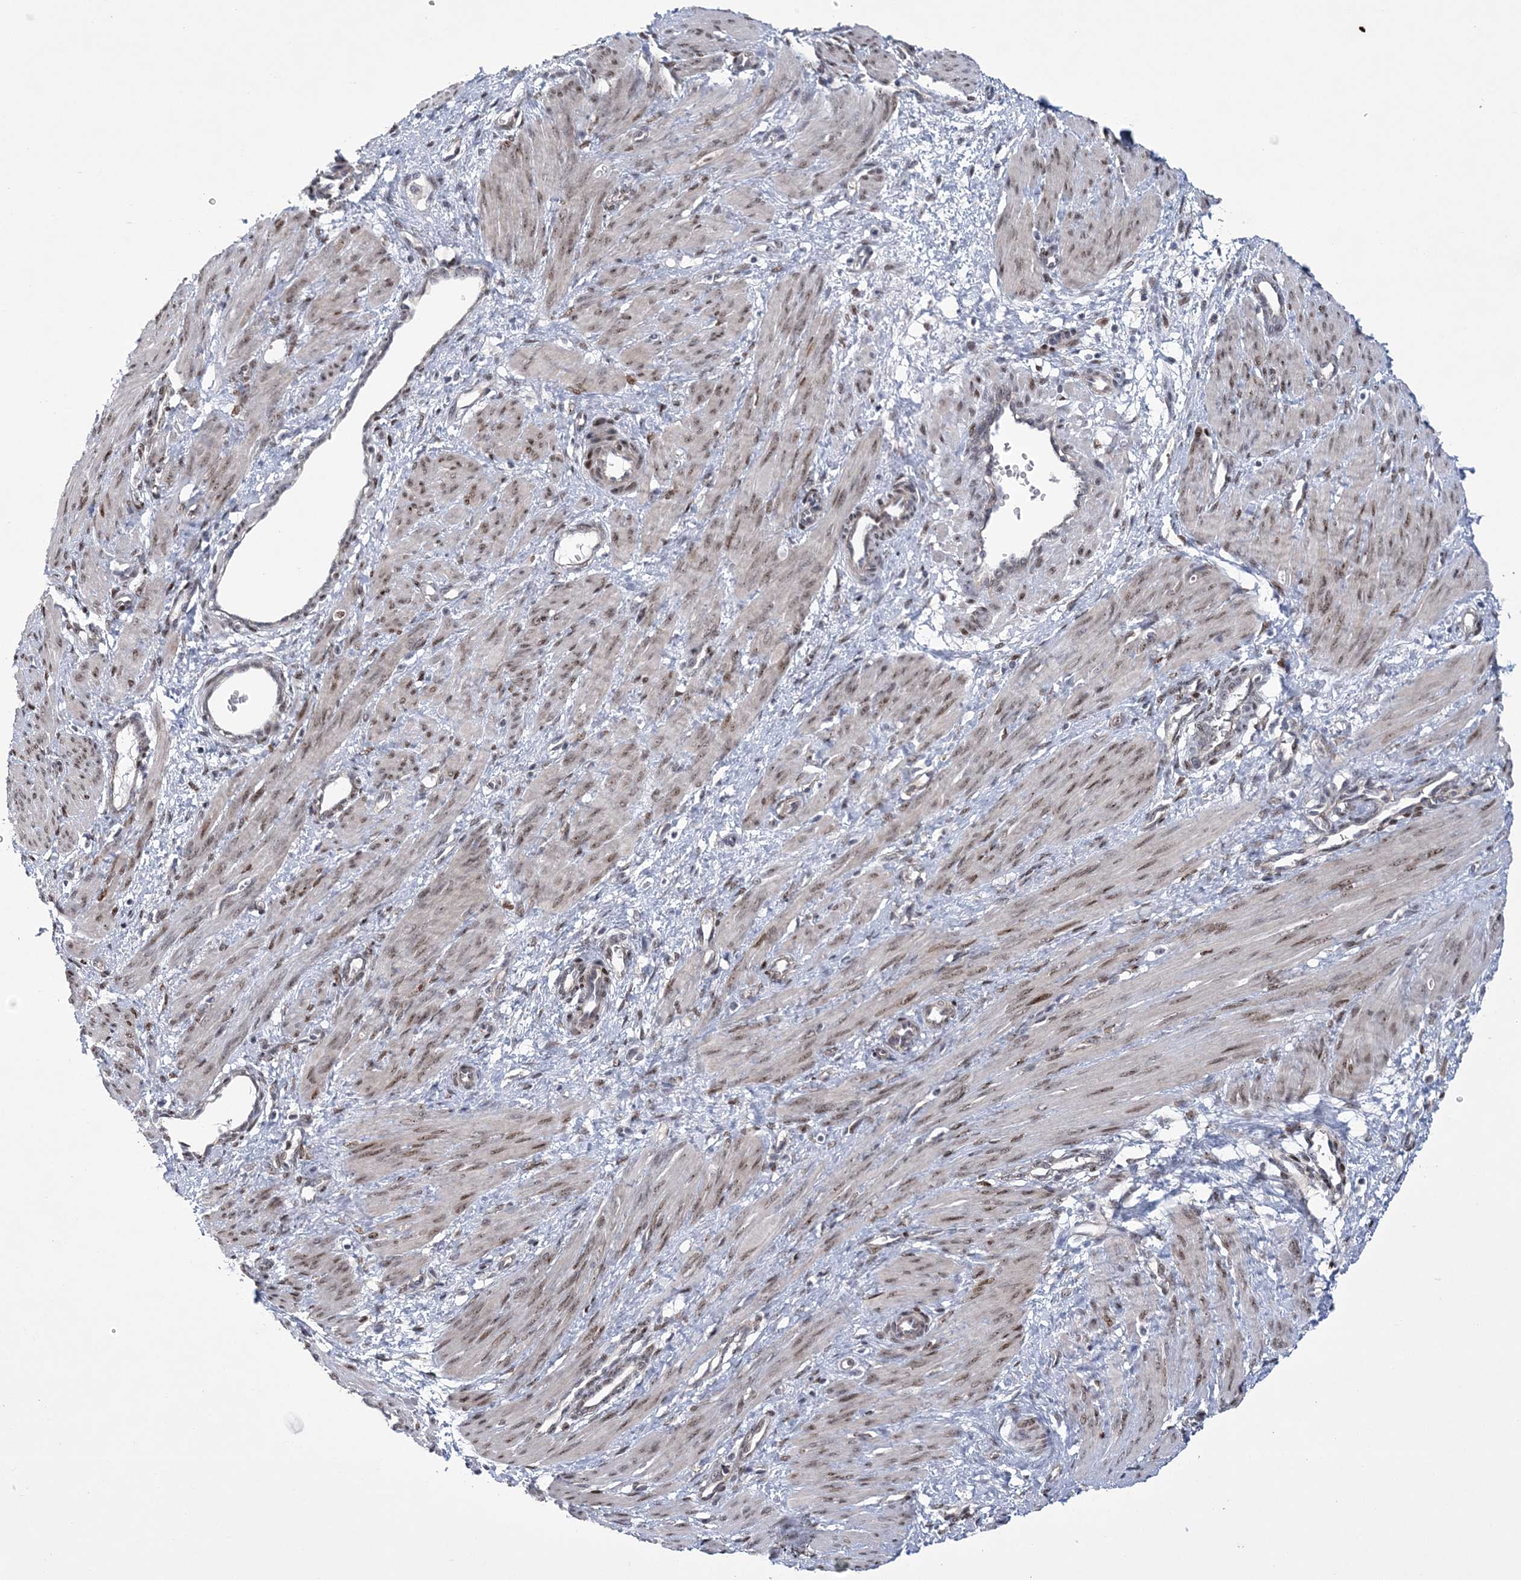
{"staining": {"intensity": "weak", "quantity": ">75%", "location": "cytoplasmic/membranous,nuclear"}, "tissue": "smooth muscle", "cell_type": "Smooth muscle cells", "image_type": "normal", "snomed": [{"axis": "morphology", "description": "Normal tissue, NOS"}, {"axis": "topography", "description": "Endometrium"}], "caption": "Protein positivity by immunohistochemistry (IHC) displays weak cytoplasmic/membranous,nuclear staining in approximately >75% of smooth muscle cells in unremarkable smooth muscle.", "gene": "HOMEZ", "patient": {"sex": "female", "age": 33}}